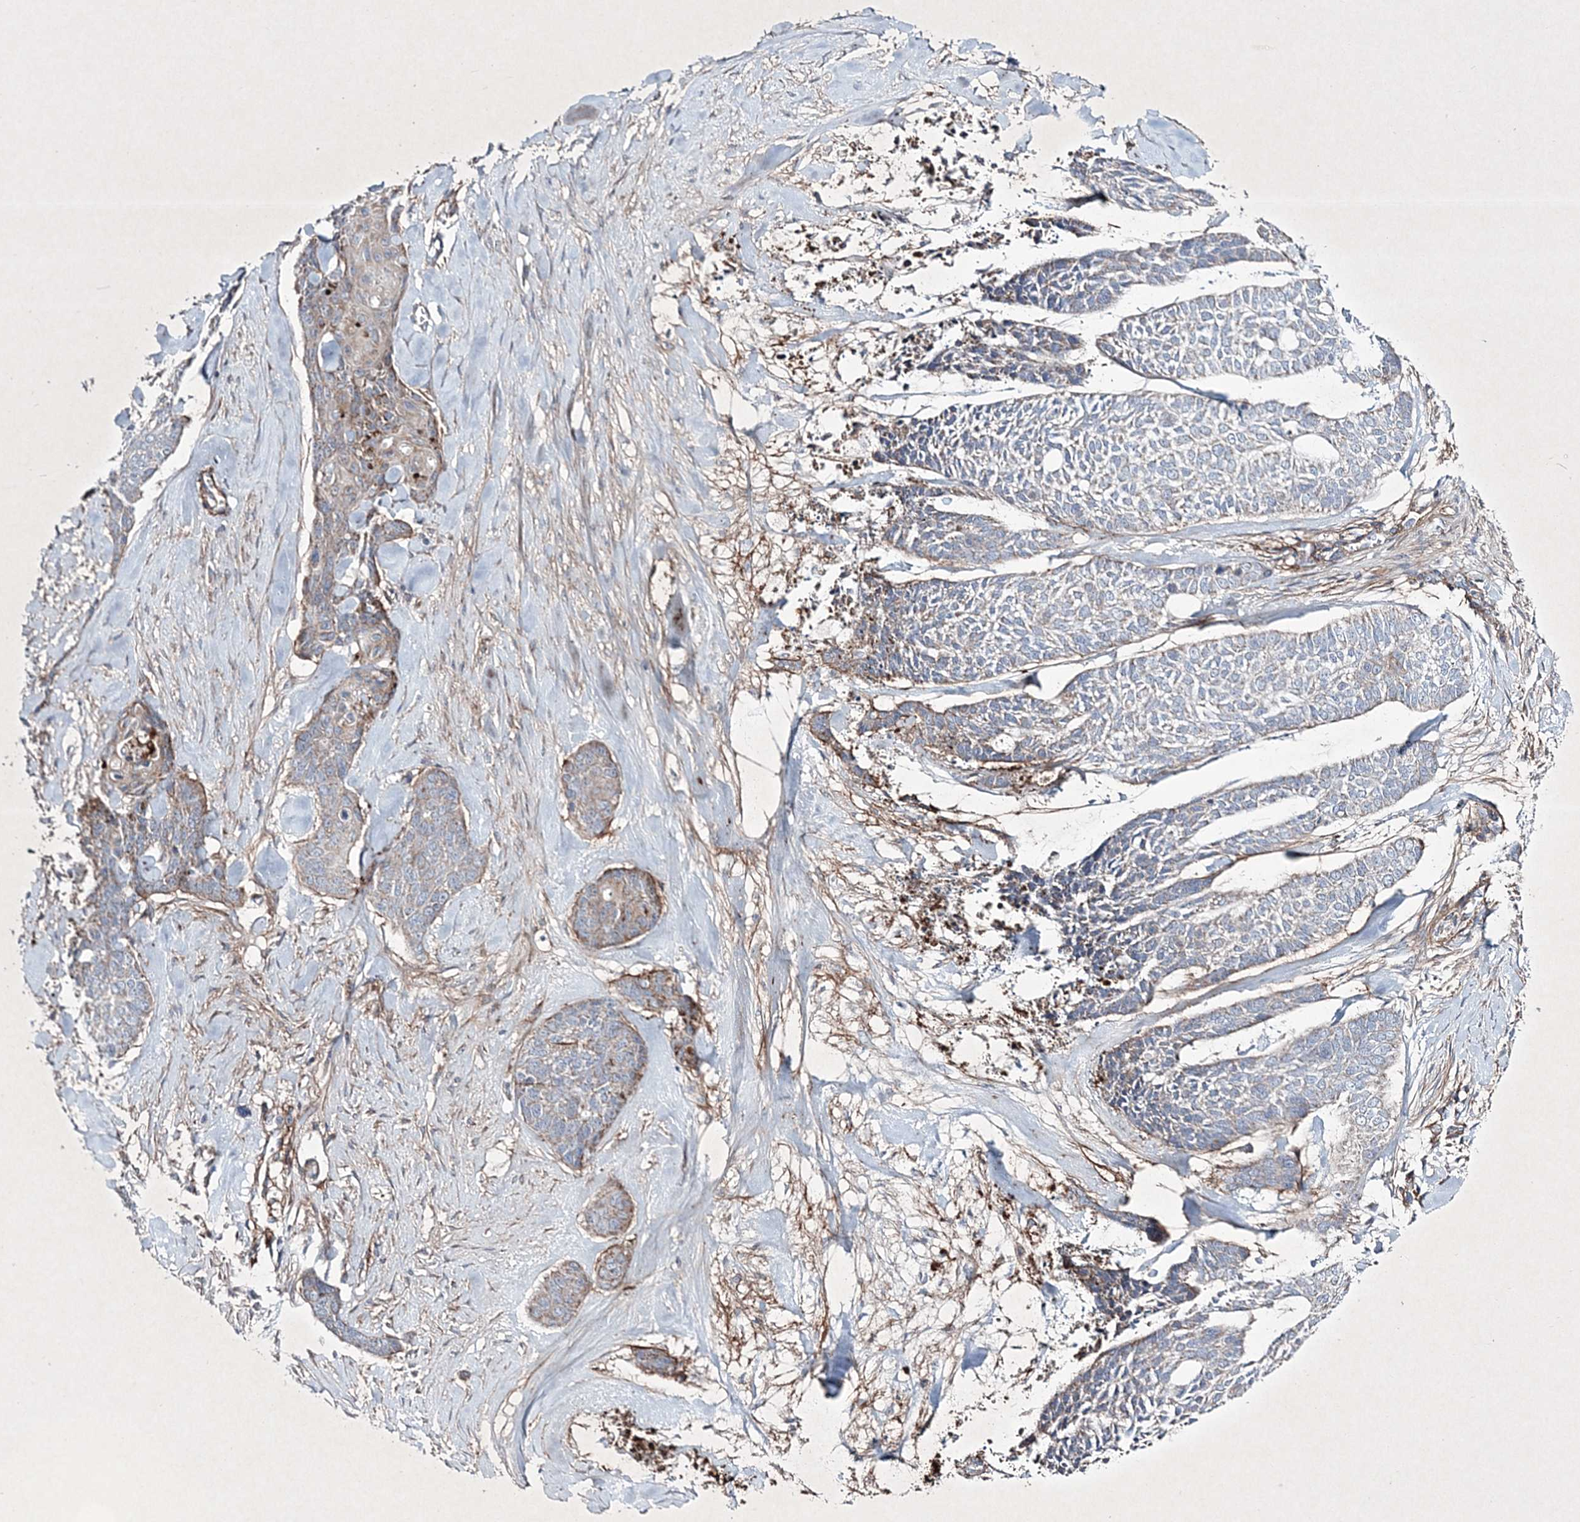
{"staining": {"intensity": "weak", "quantity": "<25%", "location": "cytoplasmic/membranous"}, "tissue": "skin cancer", "cell_type": "Tumor cells", "image_type": "cancer", "snomed": [{"axis": "morphology", "description": "Basal cell carcinoma"}, {"axis": "topography", "description": "Skin"}], "caption": "DAB immunohistochemical staining of skin cancer demonstrates no significant expression in tumor cells.", "gene": "RICTOR", "patient": {"sex": "female", "age": 64}}